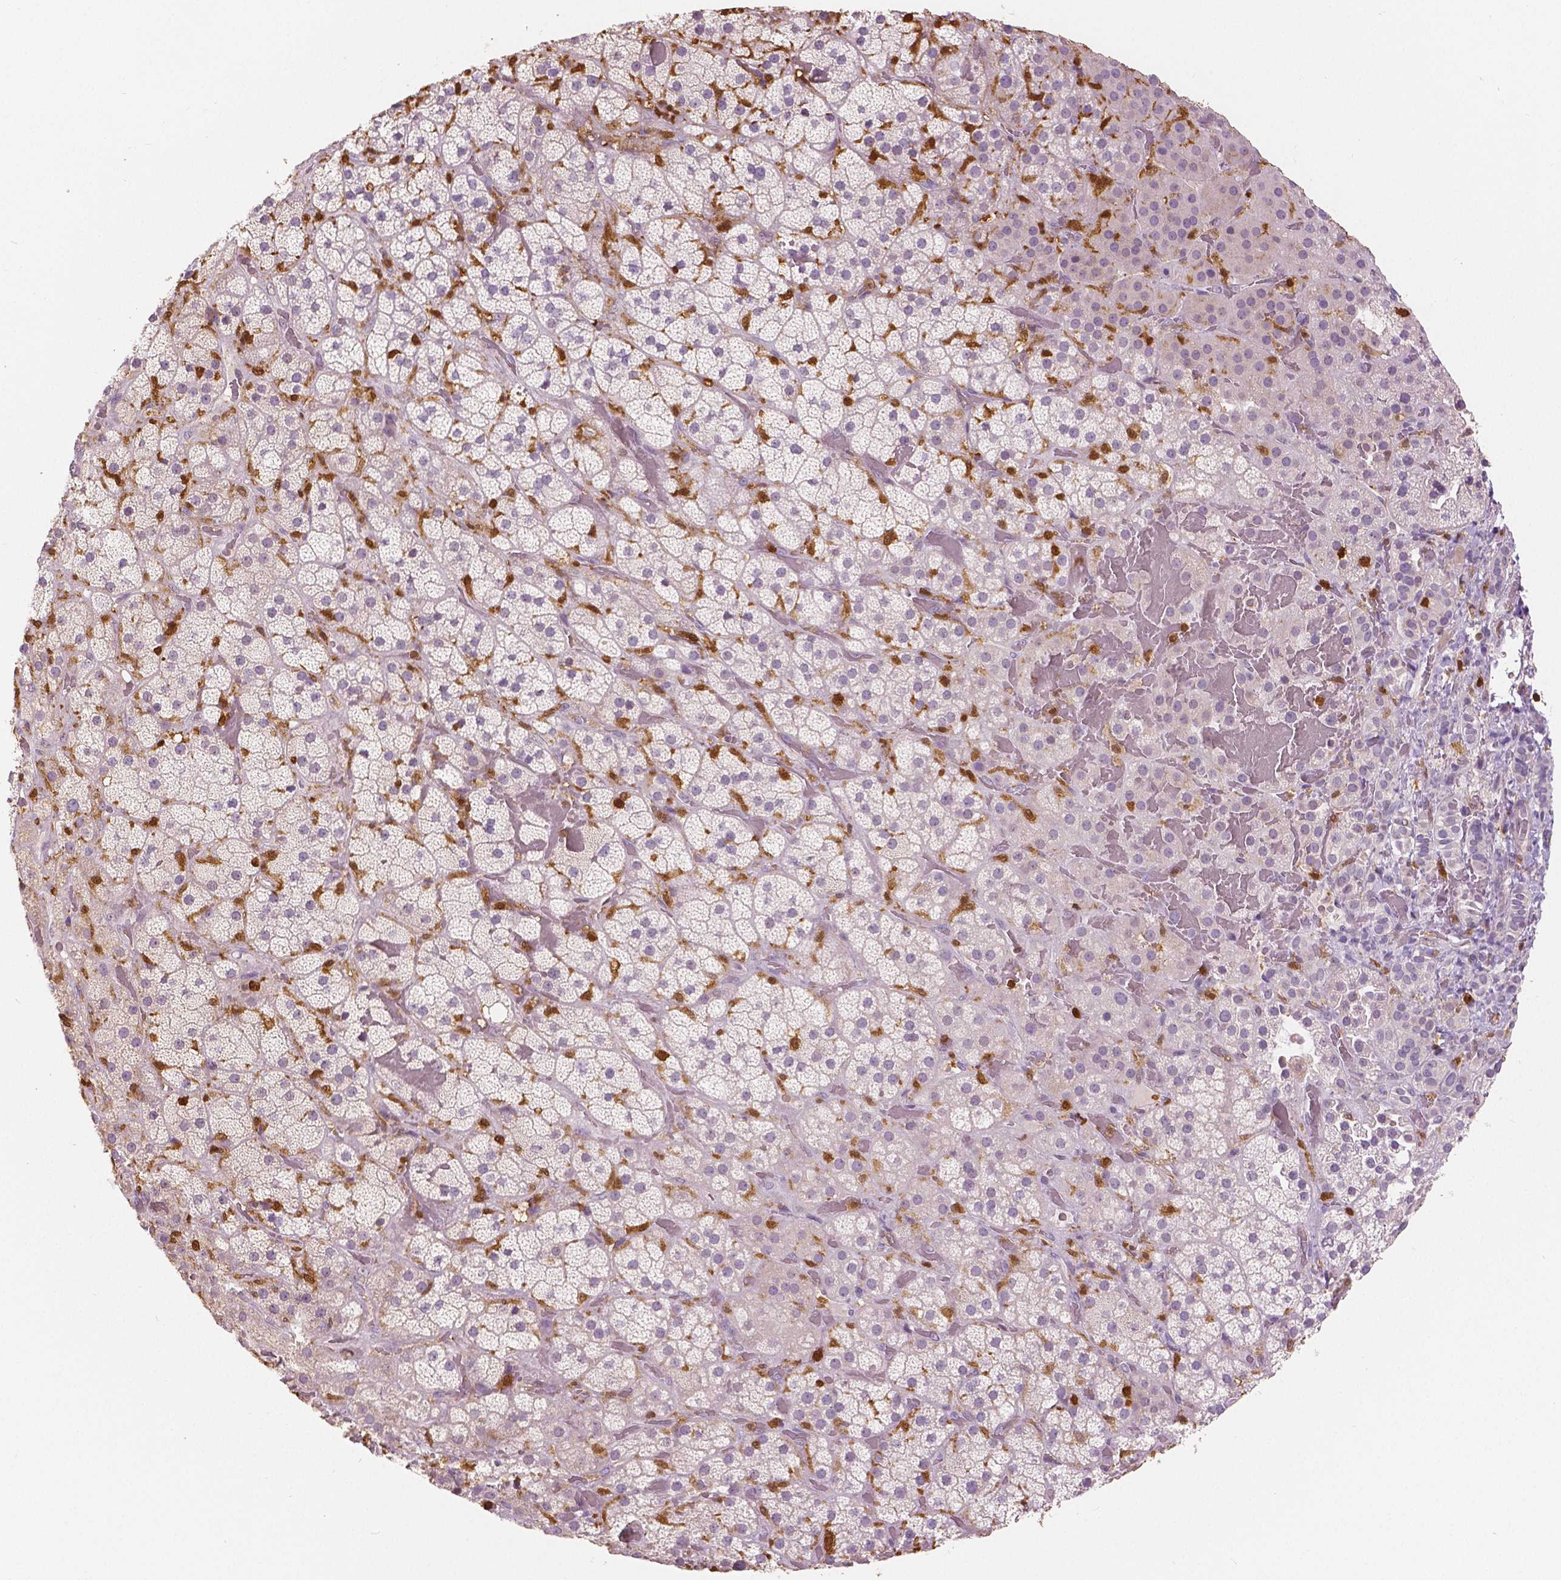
{"staining": {"intensity": "negative", "quantity": "none", "location": "none"}, "tissue": "adrenal gland", "cell_type": "Glandular cells", "image_type": "normal", "snomed": [{"axis": "morphology", "description": "Normal tissue, NOS"}, {"axis": "topography", "description": "Adrenal gland"}], "caption": "High magnification brightfield microscopy of unremarkable adrenal gland stained with DAB (brown) and counterstained with hematoxylin (blue): glandular cells show no significant positivity. (DAB (3,3'-diaminobenzidine) immunohistochemistry (IHC), high magnification).", "gene": "S100A4", "patient": {"sex": "male", "age": 57}}